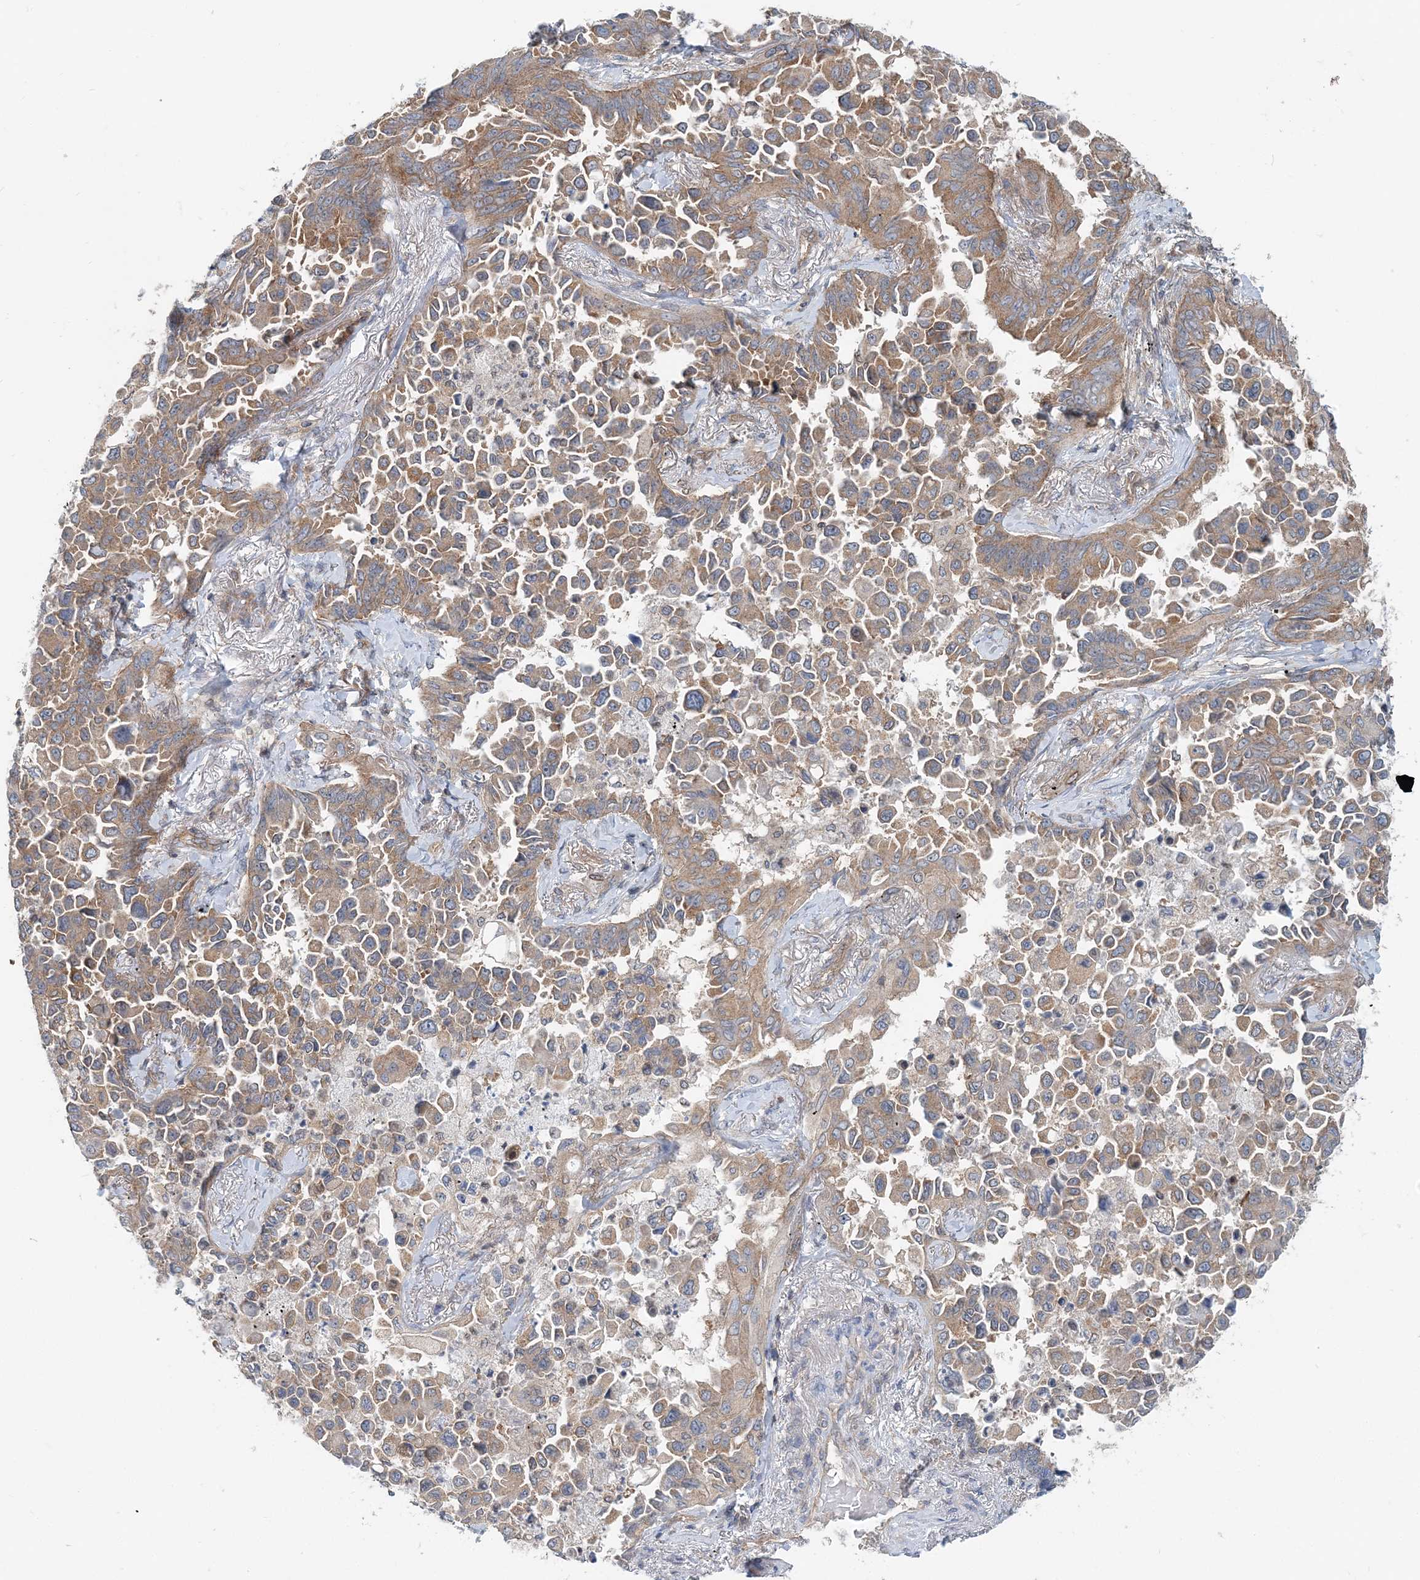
{"staining": {"intensity": "moderate", "quantity": ">75%", "location": "cytoplasmic/membranous"}, "tissue": "lung cancer", "cell_type": "Tumor cells", "image_type": "cancer", "snomed": [{"axis": "morphology", "description": "Adenocarcinoma, NOS"}, {"axis": "topography", "description": "Lung"}], "caption": "Protein expression analysis of lung adenocarcinoma reveals moderate cytoplasmic/membranous positivity in about >75% of tumor cells. (DAB IHC with brightfield microscopy, high magnification).", "gene": "MOB4", "patient": {"sex": "female", "age": 67}}